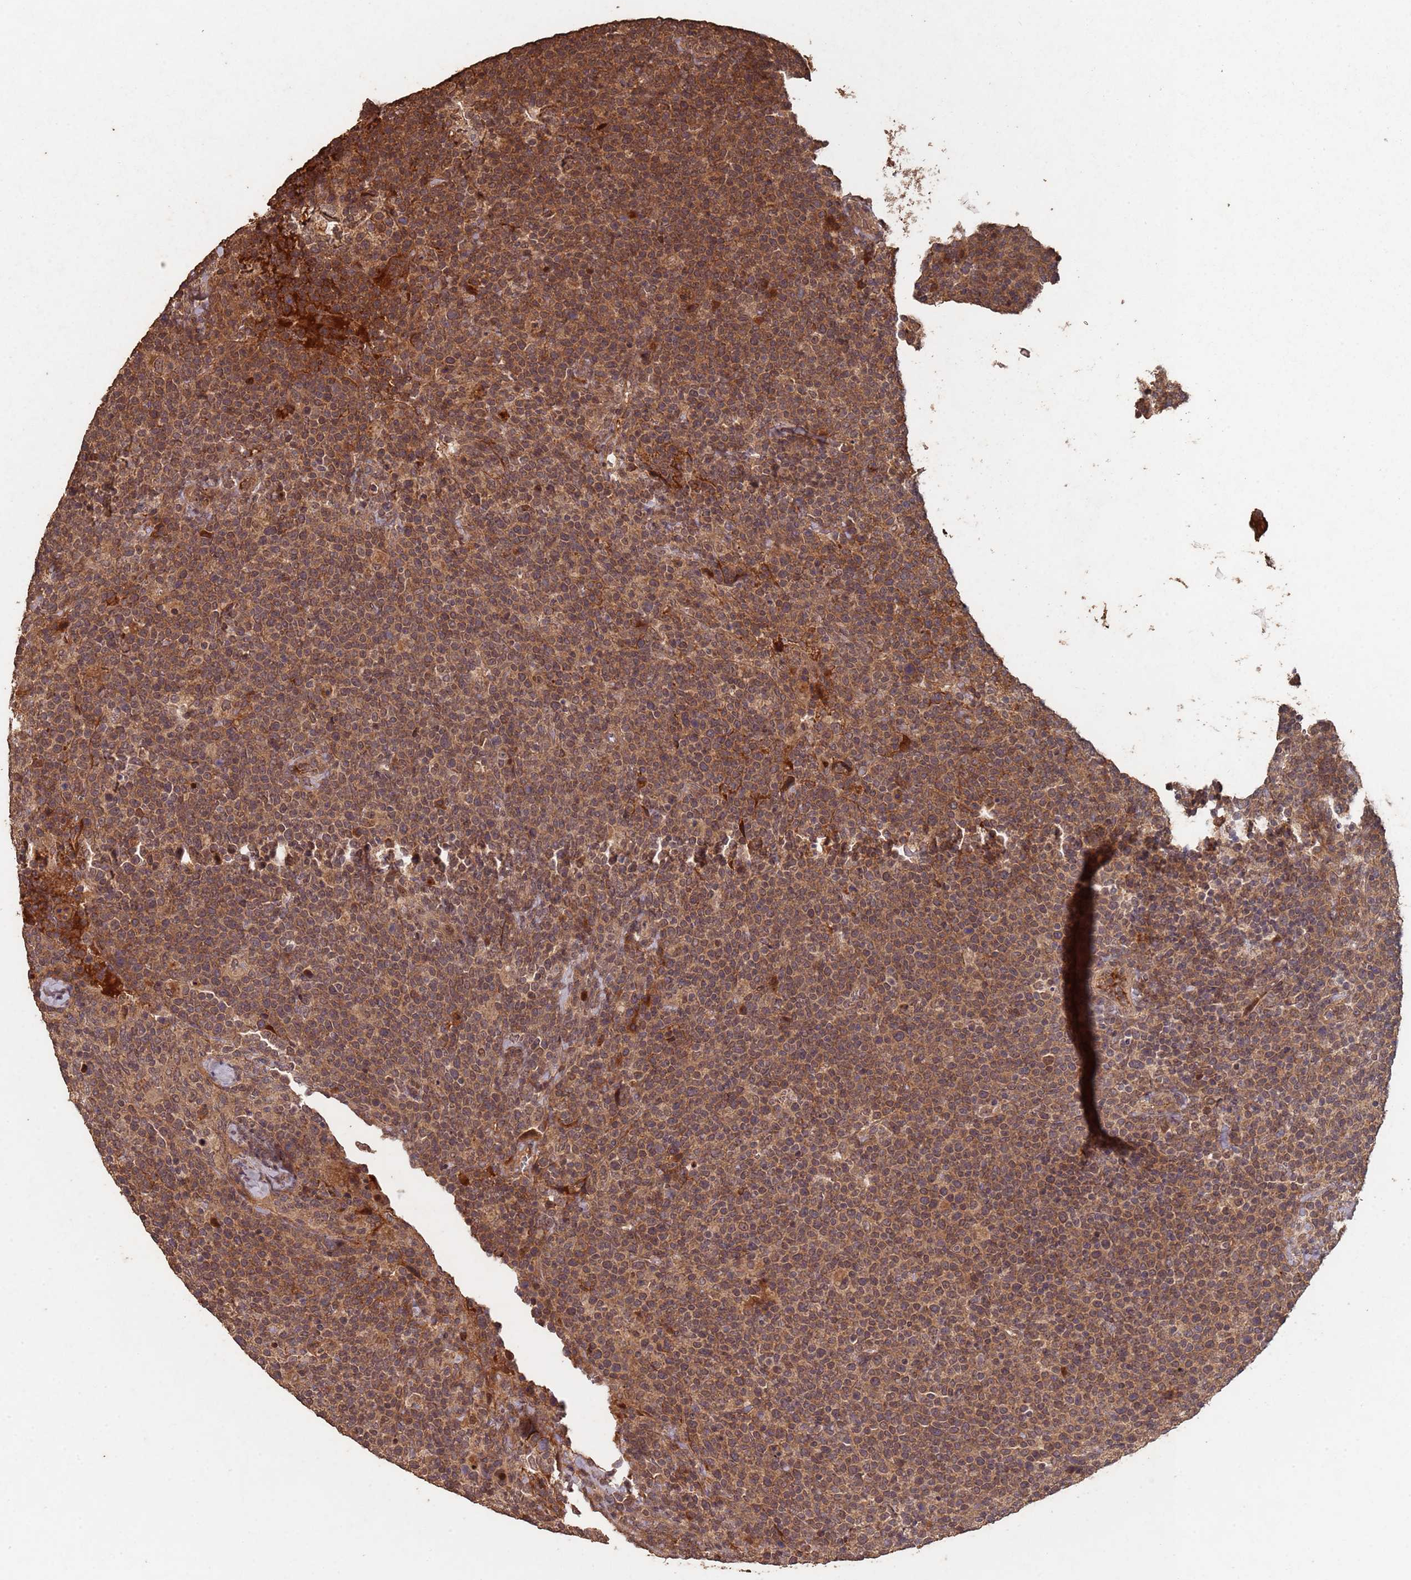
{"staining": {"intensity": "moderate", "quantity": ">75%", "location": "cytoplasmic/membranous,nuclear"}, "tissue": "lymphoma", "cell_type": "Tumor cells", "image_type": "cancer", "snomed": [{"axis": "morphology", "description": "Malignant lymphoma, non-Hodgkin's type, High grade"}, {"axis": "topography", "description": "Lymph node"}], "caption": "This micrograph demonstrates lymphoma stained with immunohistochemistry (IHC) to label a protein in brown. The cytoplasmic/membranous and nuclear of tumor cells show moderate positivity for the protein. Nuclei are counter-stained blue.", "gene": "FRAT1", "patient": {"sex": "male", "age": 61}}